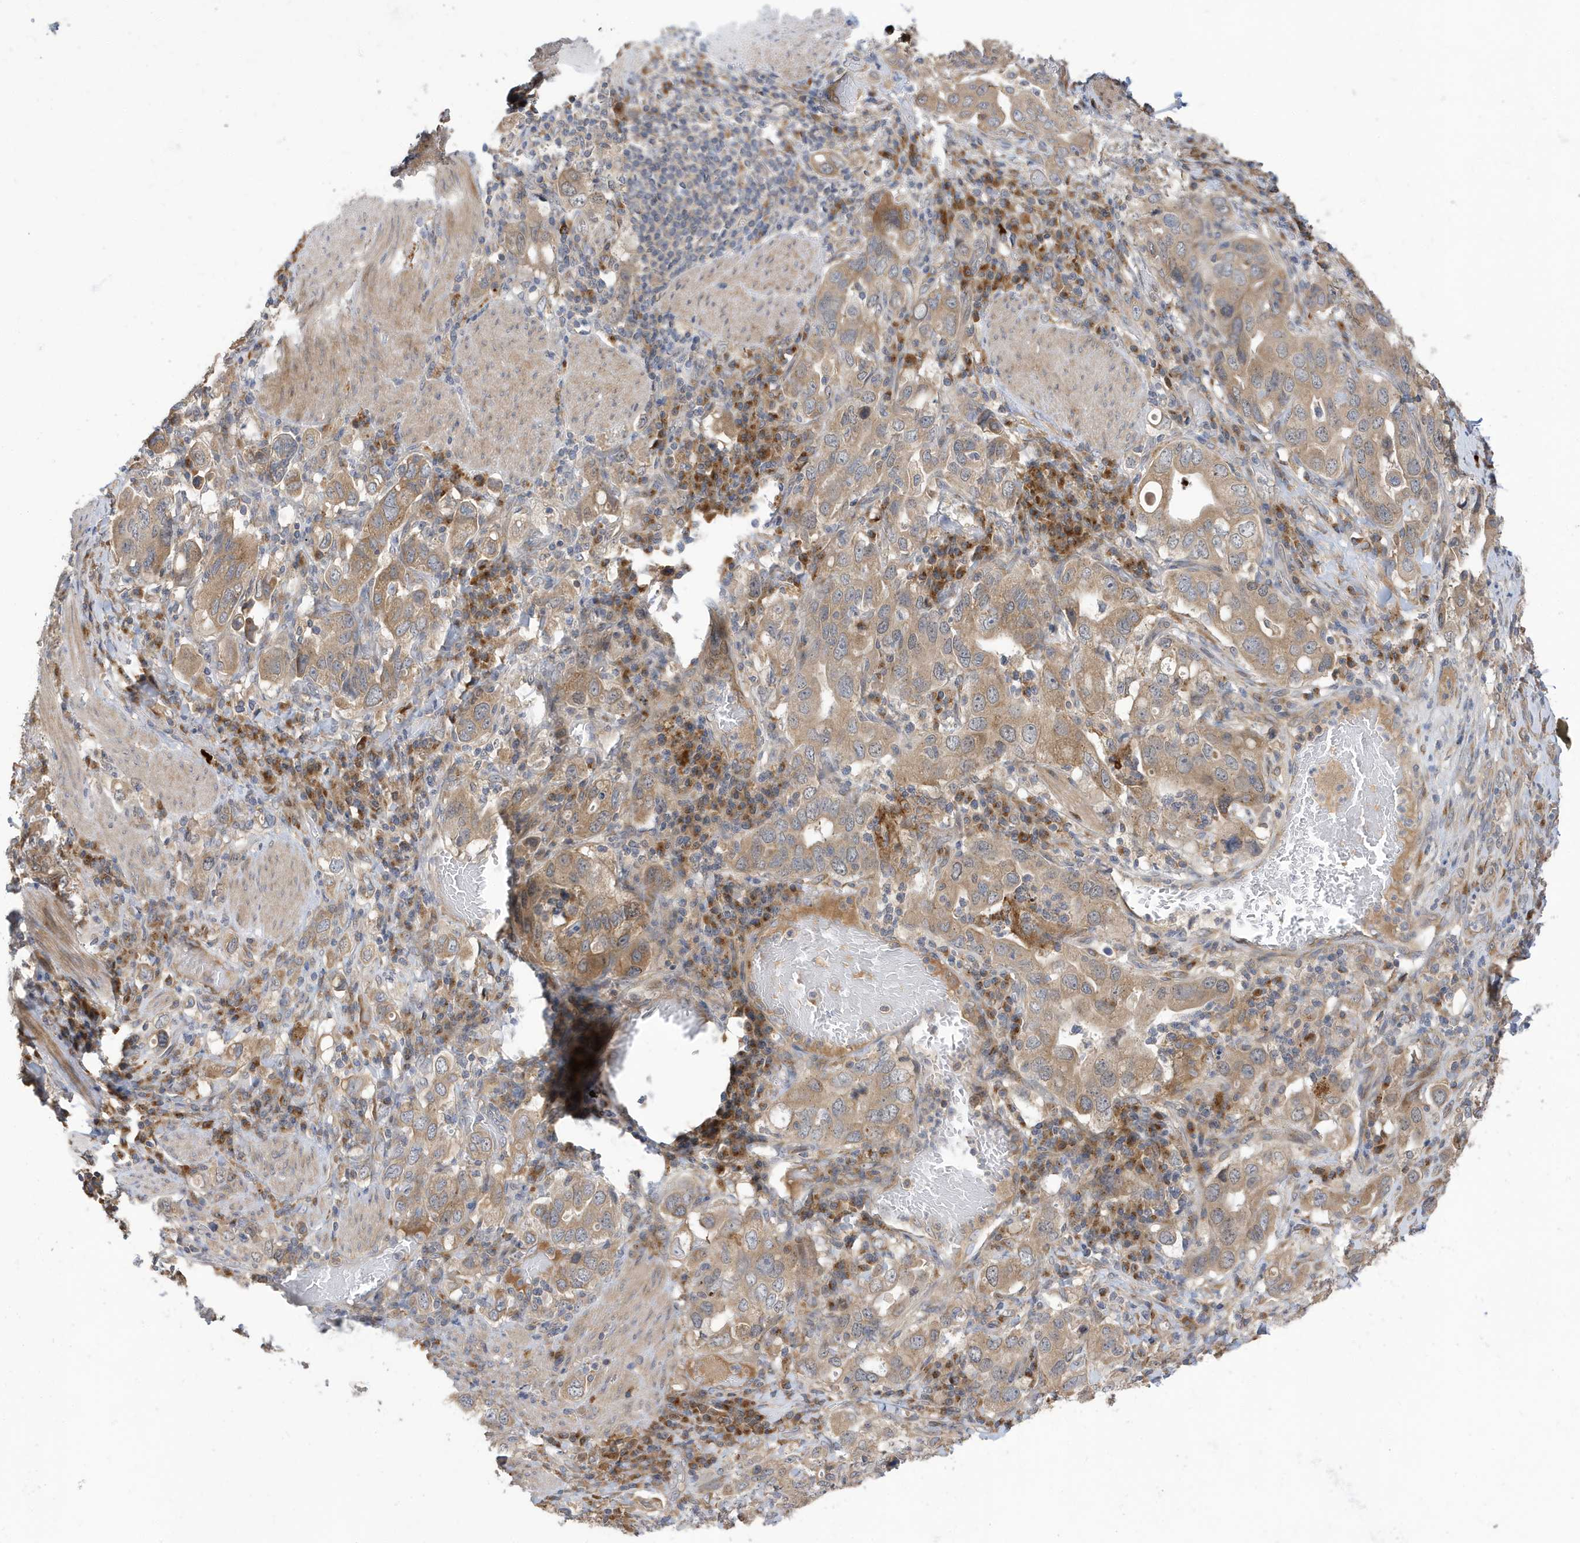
{"staining": {"intensity": "weak", "quantity": "25%-75%", "location": "cytoplasmic/membranous"}, "tissue": "stomach cancer", "cell_type": "Tumor cells", "image_type": "cancer", "snomed": [{"axis": "morphology", "description": "Adenocarcinoma, NOS"}, {"axis": "topography", "description": "Stomach, upper"}], "caption": "This is an image of IHC staining of stomach adenocarcinoma, which shows weak positivity in the cytoplasmic/membranous of tumor cells.", "gene": "LAPTM4A", "patient": {"sex": "male", "age": 62}}